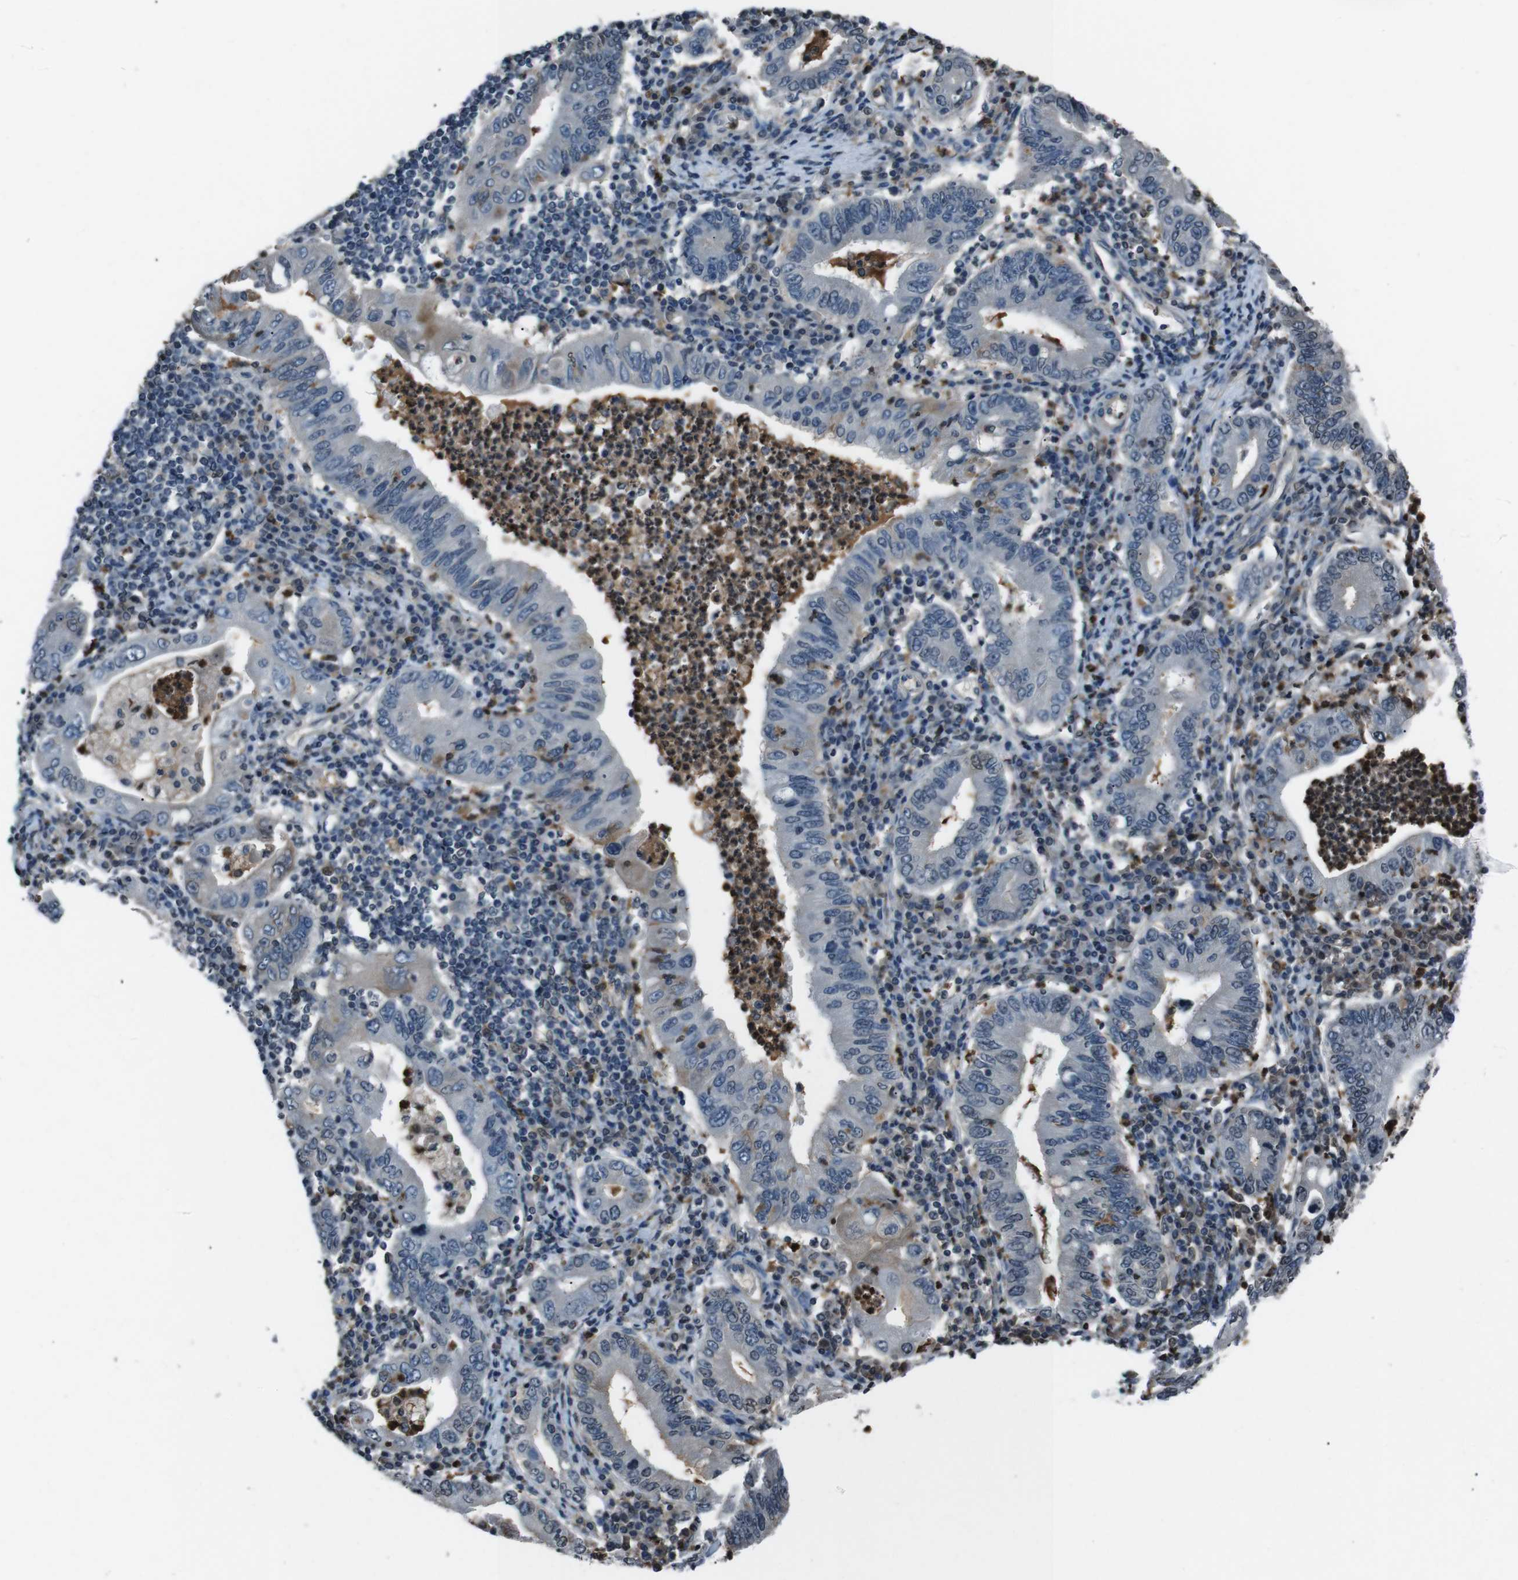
{"staining": {"intensity": "negative", "quantity": "none", "location": "none"}, "tissue": "stomach cancer", "cell_type": "Tumor cells", "image_type": "cancer", "snomed": [{"axis": "morphology", "description": "Normal tissue, NOS"}, {"axis": "morphology", "description": "Adenocarcinoma, NOS"}, {"axis": "topography", "description": "Esophagus"}, {"axis": "topography", "description": "Stomach, upper"}, {"axis": "topography", "description": "Peripheral nerve tissue"}], "caption": "Immunohistochemistry (IHC) of stomach cancer (adenocarcinoma) reveals no positivity in tumor cells.", "gene": "UGT1A6", "patient": {"sex": "male", "age": 62}}